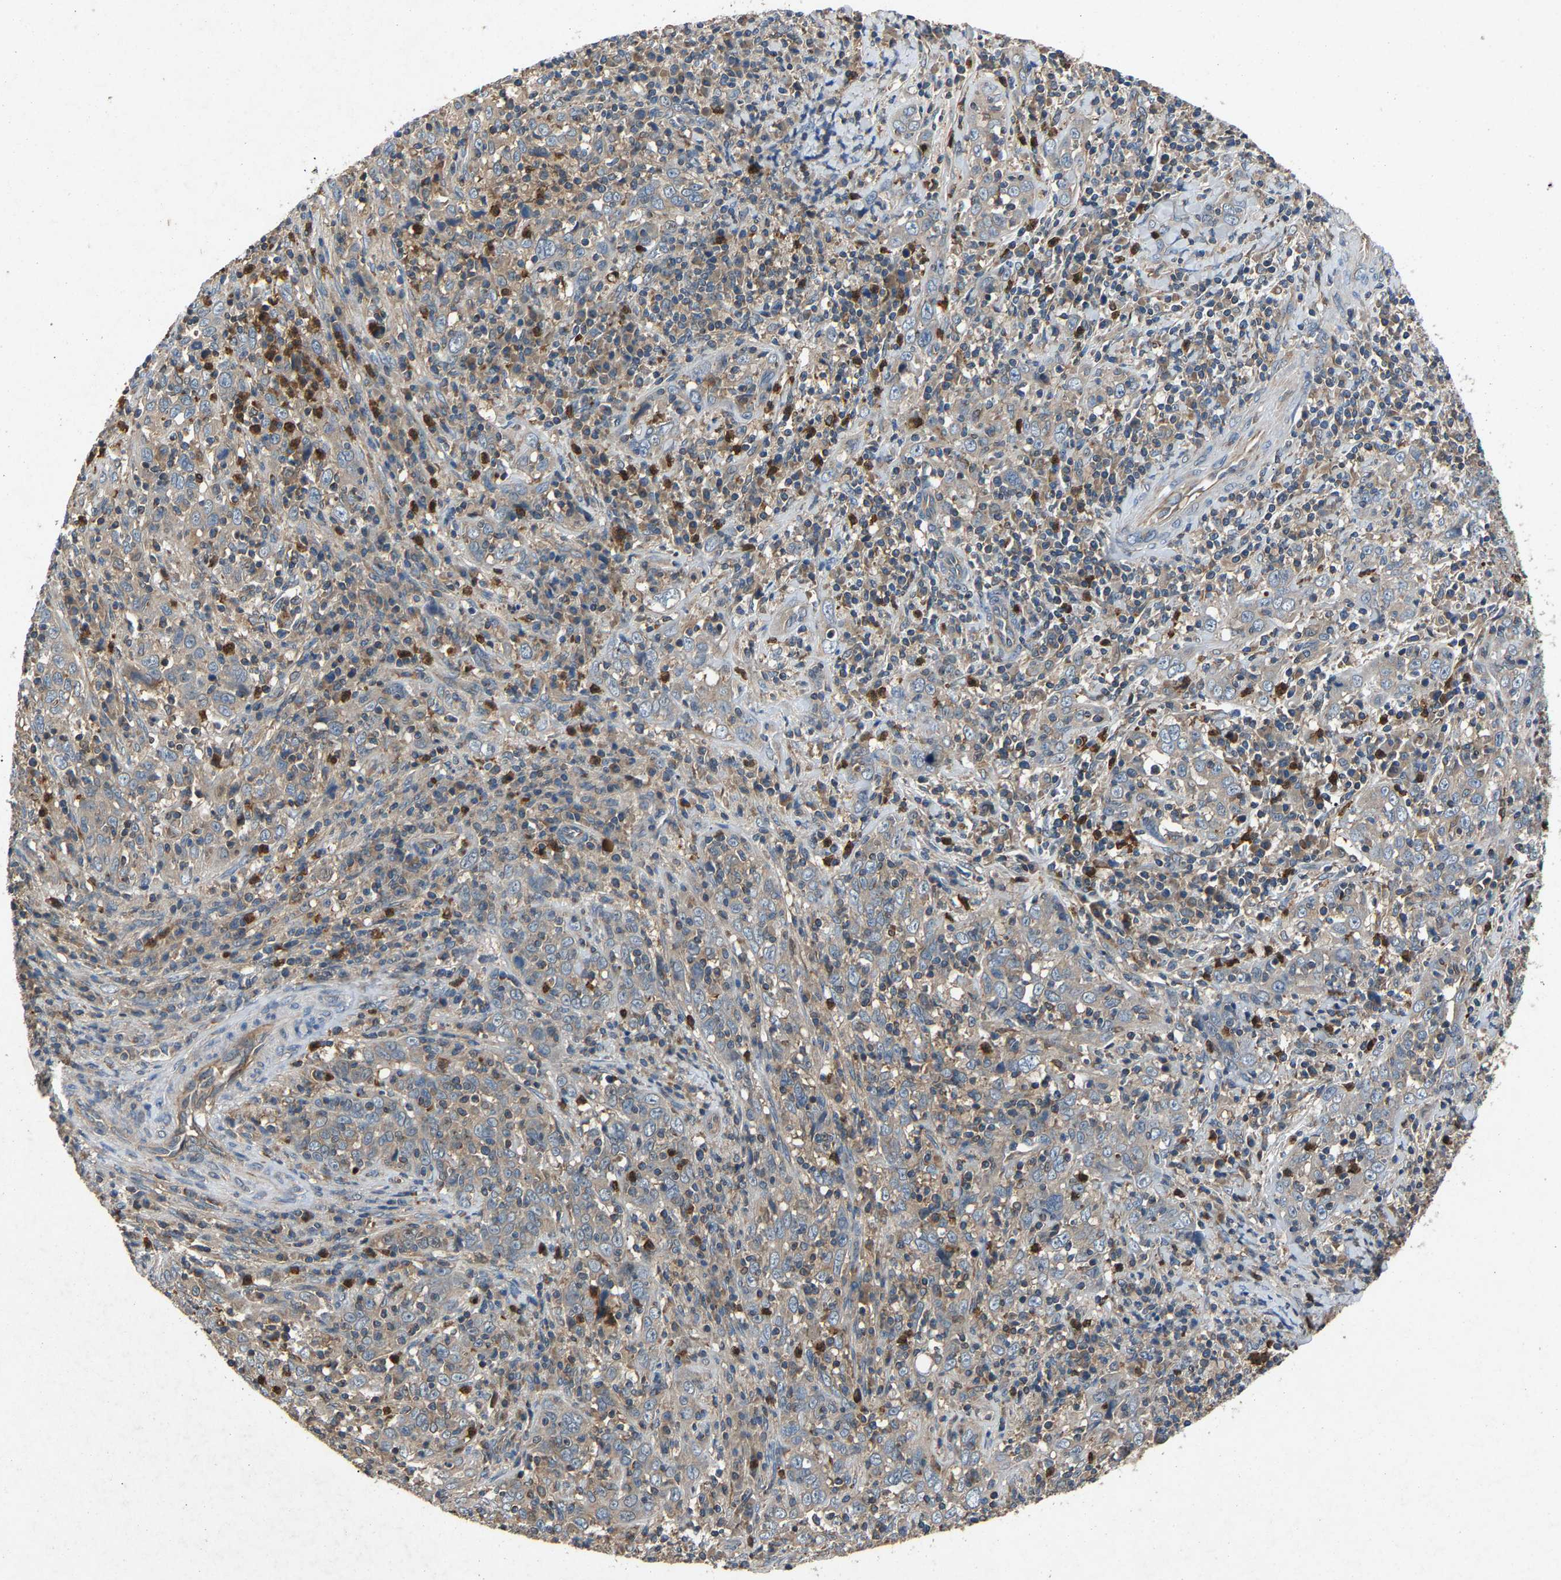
{"staining": {"intensity": "negative", "quantity": "none", "location": "none"}, "tissue": "cervical cancer", "cell_type": "Tumor cells", "image_type": "cancer", "snomed": [{"axis": "morphology", "description": "Squamous cell carcinoma, NOS"}, {"axis": "topography", "description": "Cervix"}], "caption": "Cervical cancer (squamous cell carcinoma) stained for a protein using immunohistochemistry (IHC) reveals no expression tumor cells.", "gene": "PPID", "patient": {"sex": "female", "age": 46}}